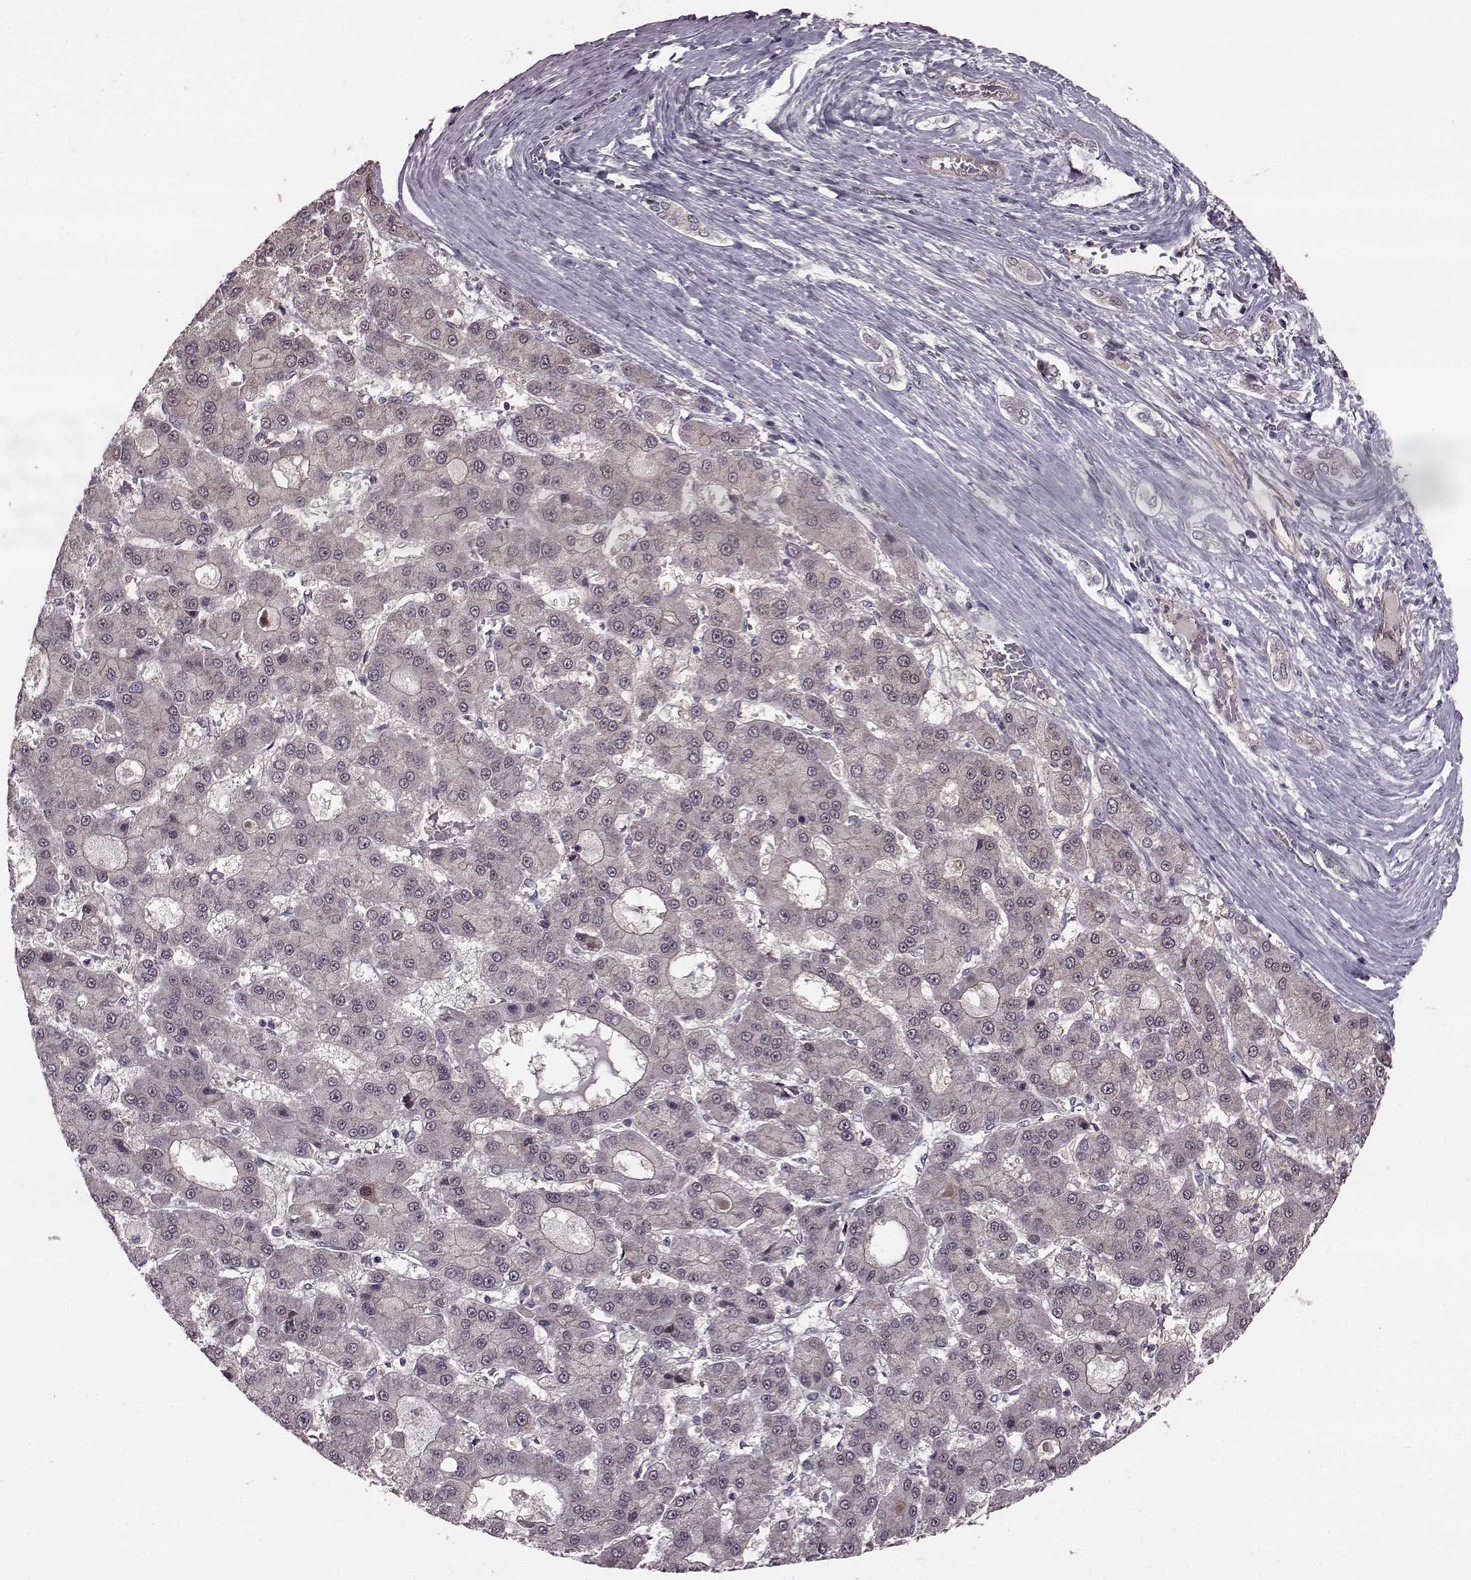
{"staining": {"intensity": "negative", "quantity": "none", "location": "none"}, "tissue": "liver cancer", "cell_type": "Tumor cells", "image_type": "cancer", "snomed": [{"axis": "morphology", "description": "Carcinoma, Hepatocellular, NOS"}, {"axis": "topography", "description": "Liver"}], "caption": "Liver hepatocellular carcinoma stained for a protein using IHC reveals no expression tumor cells.", "gene": "SYNPO", "patient": {"sex": "male", "age": 70}}